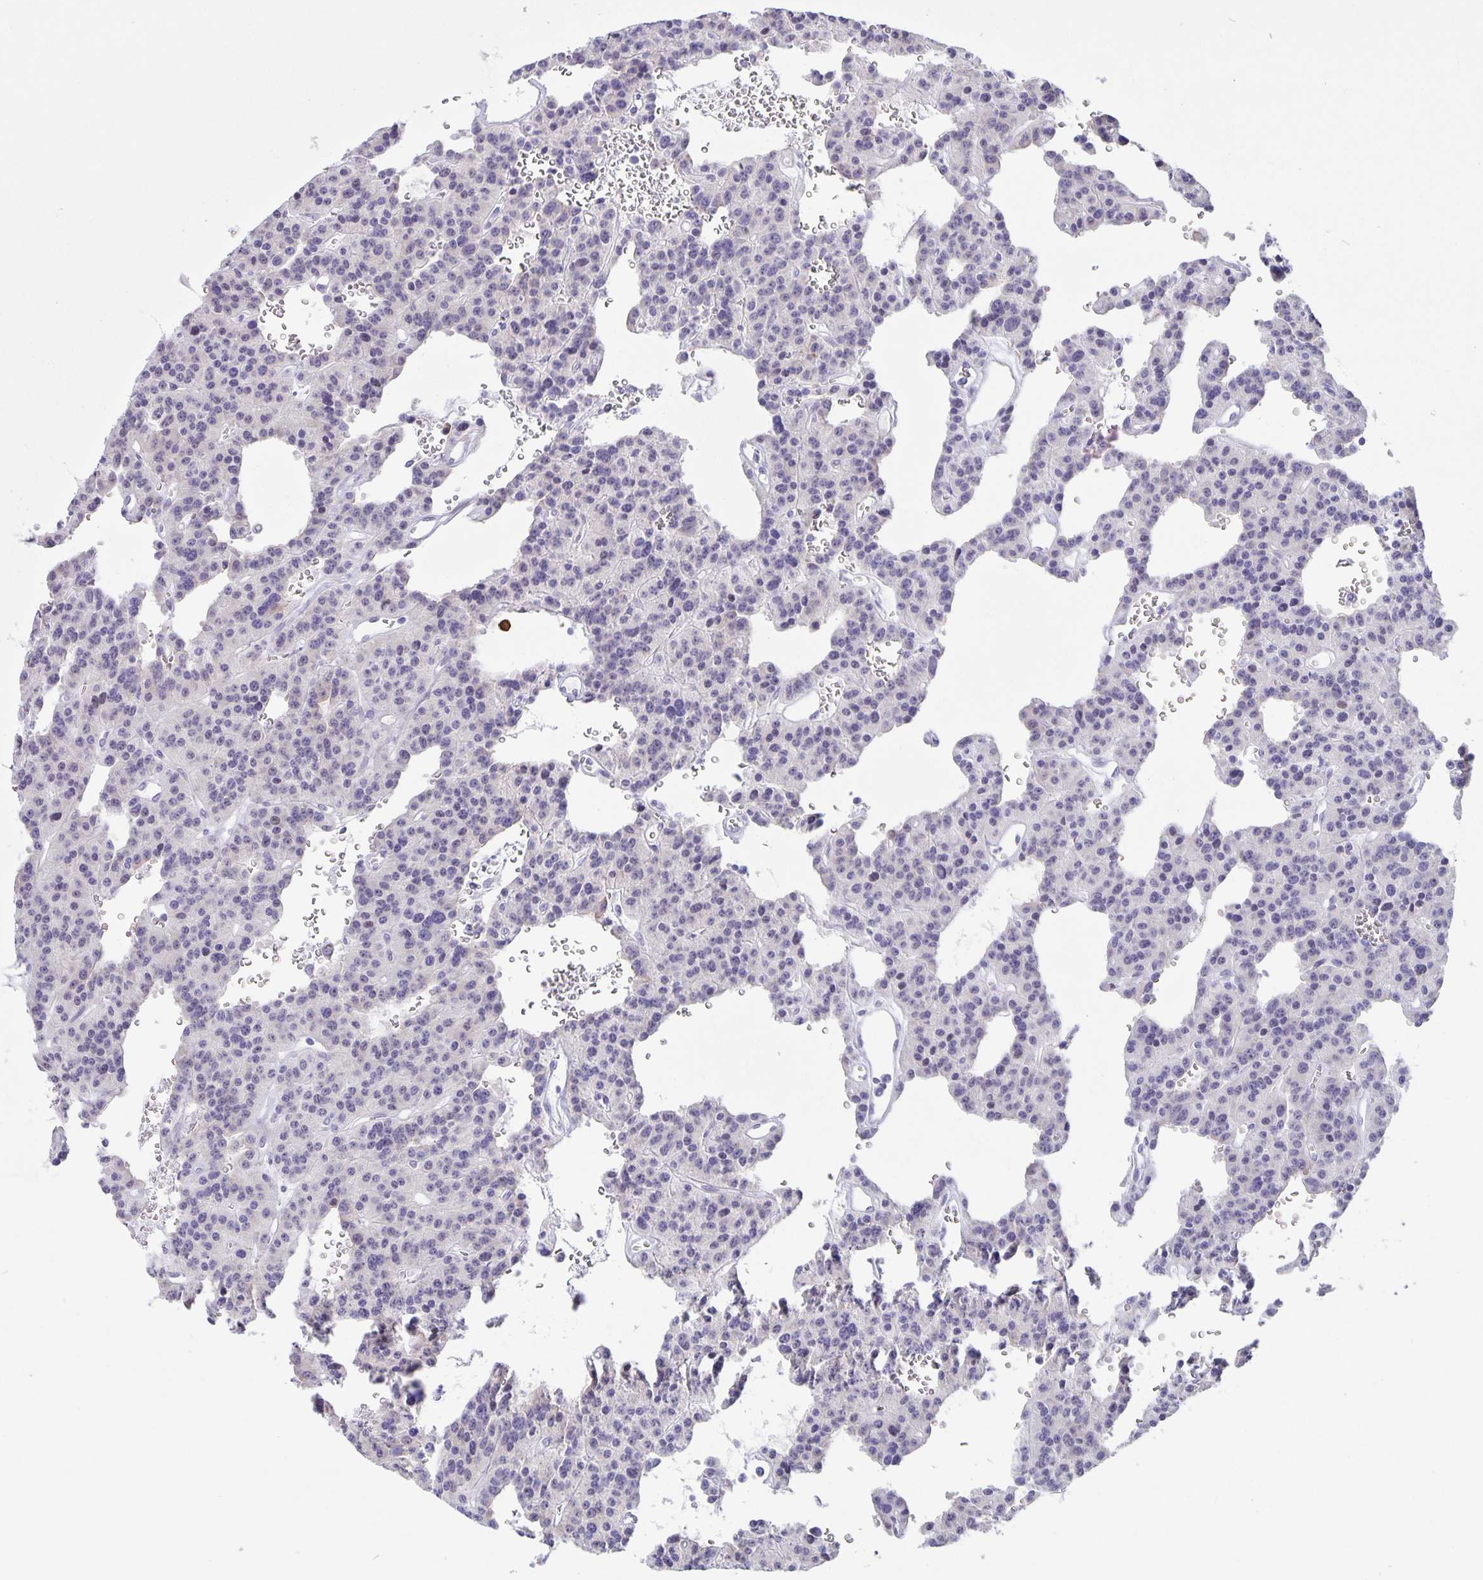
{"staining": {"intensity": "negative", "quantity": "none", "location": "none"}, "tissue": "carcinoid", "cell_type": "Tumor cells", "image_type": "cancer", "snomed": [{"axis": "morphology", "description": "Carcinoid, malignant, NOS"}, {"axis": "topography", "description": "Lung"}], "caption": "Immunohistochemical staining of carcinoid demonstrates no significant expression in tumor cells. (DAB immunohistochemistry with hematoxylin counter stain).", "gene": "ERMN", "patient": {"sex": "female", "age": 71}}